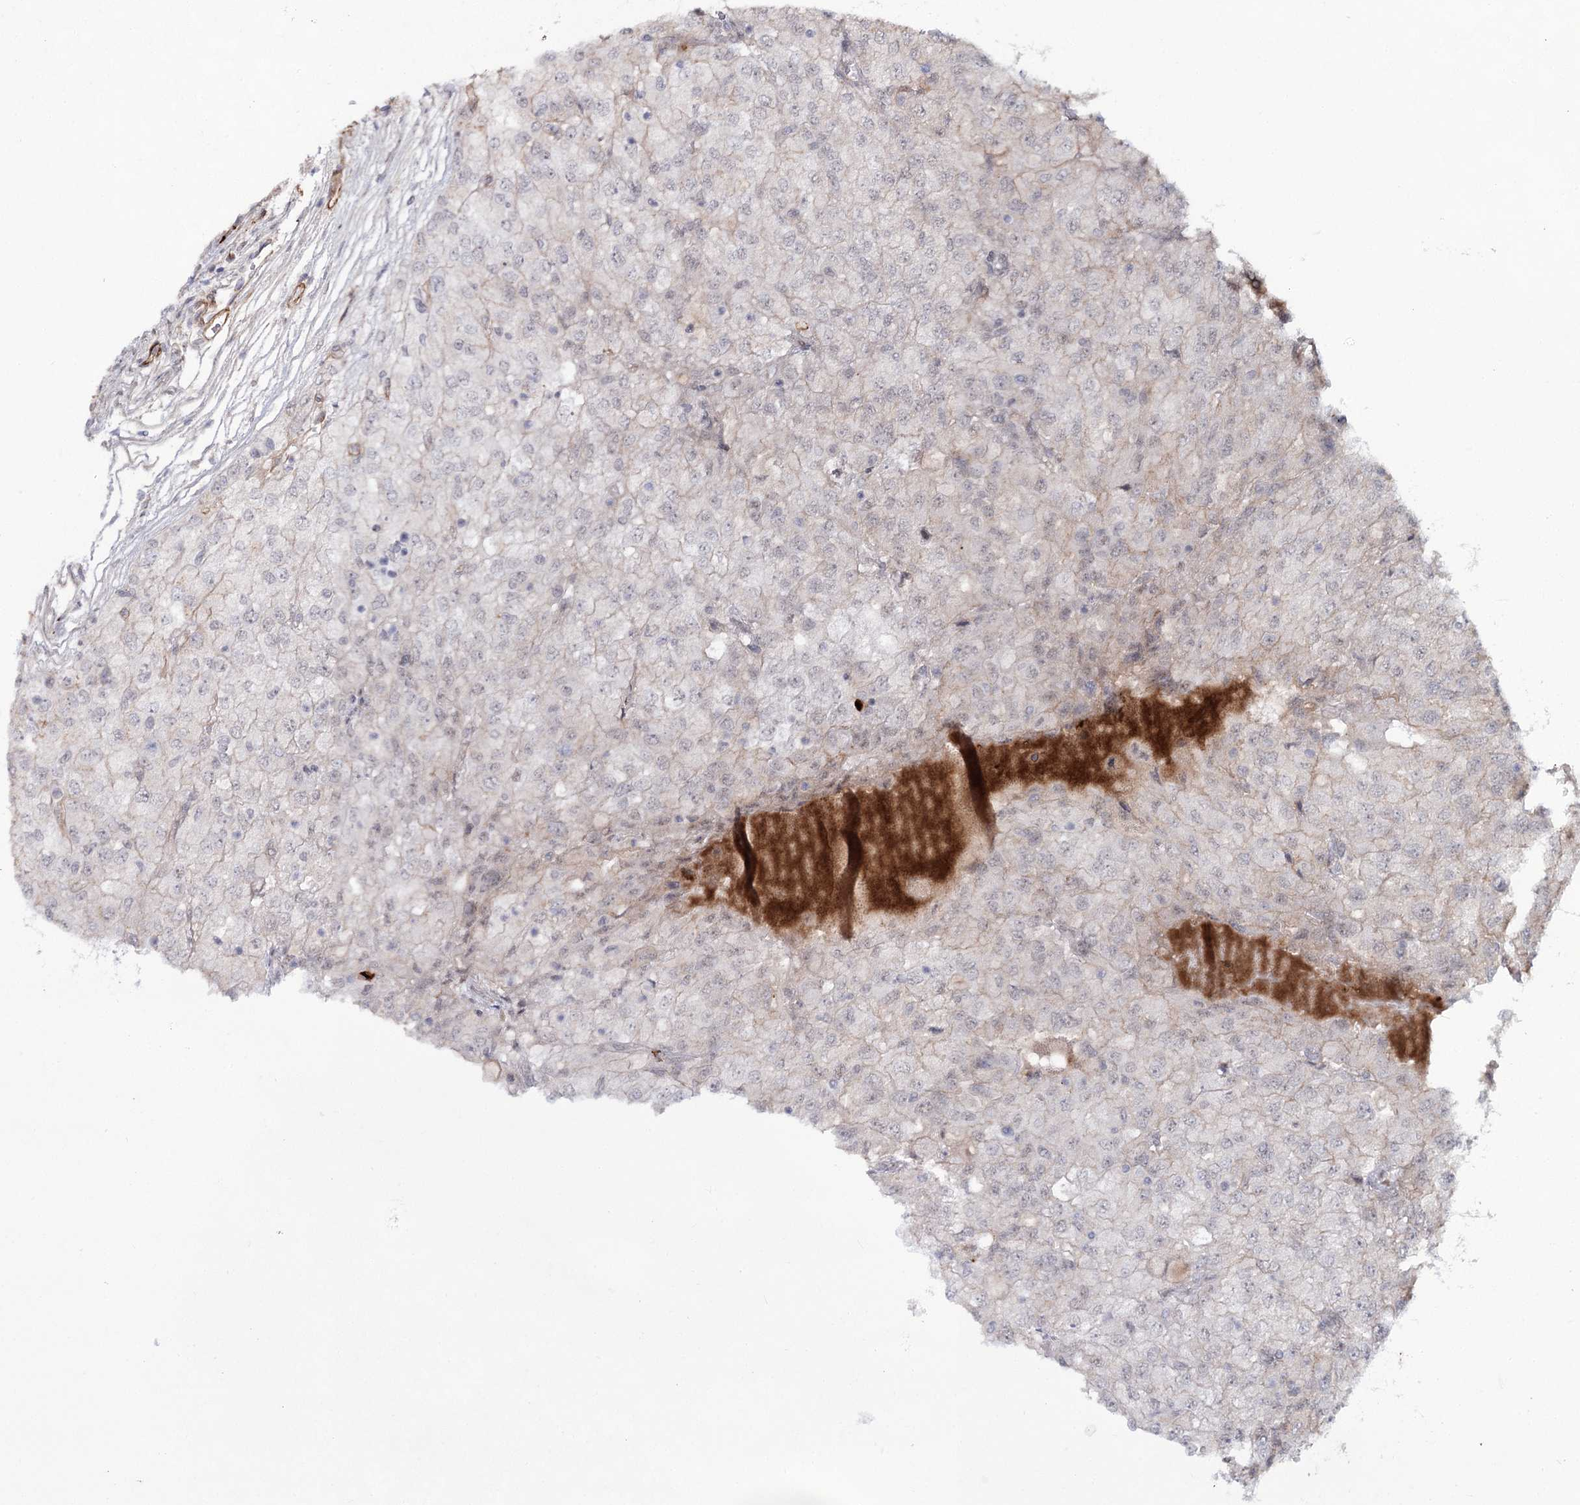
{"staining": {"intensity": "weak", "quantity": "25%-75%", "location": "cytoplasmic/membranous"}, "tissue": "renal cancer", "cell_type": "Tumor cells", "image_type": "cancer", "snomed": [{"axis": "morphology", "description": "Adenocarcinoma, NOS"}, {"axis": "topography", "description": "Kidney"}], "caption": "Renal cancer (adenocarcinoma) stained for a protein (brown) displays weak cytoplasmic/membranous positive positivity in approximately 25%-75% of tumor cells.", "gene": "ATL2", "patient": {"sex": "female", "age": 54}}